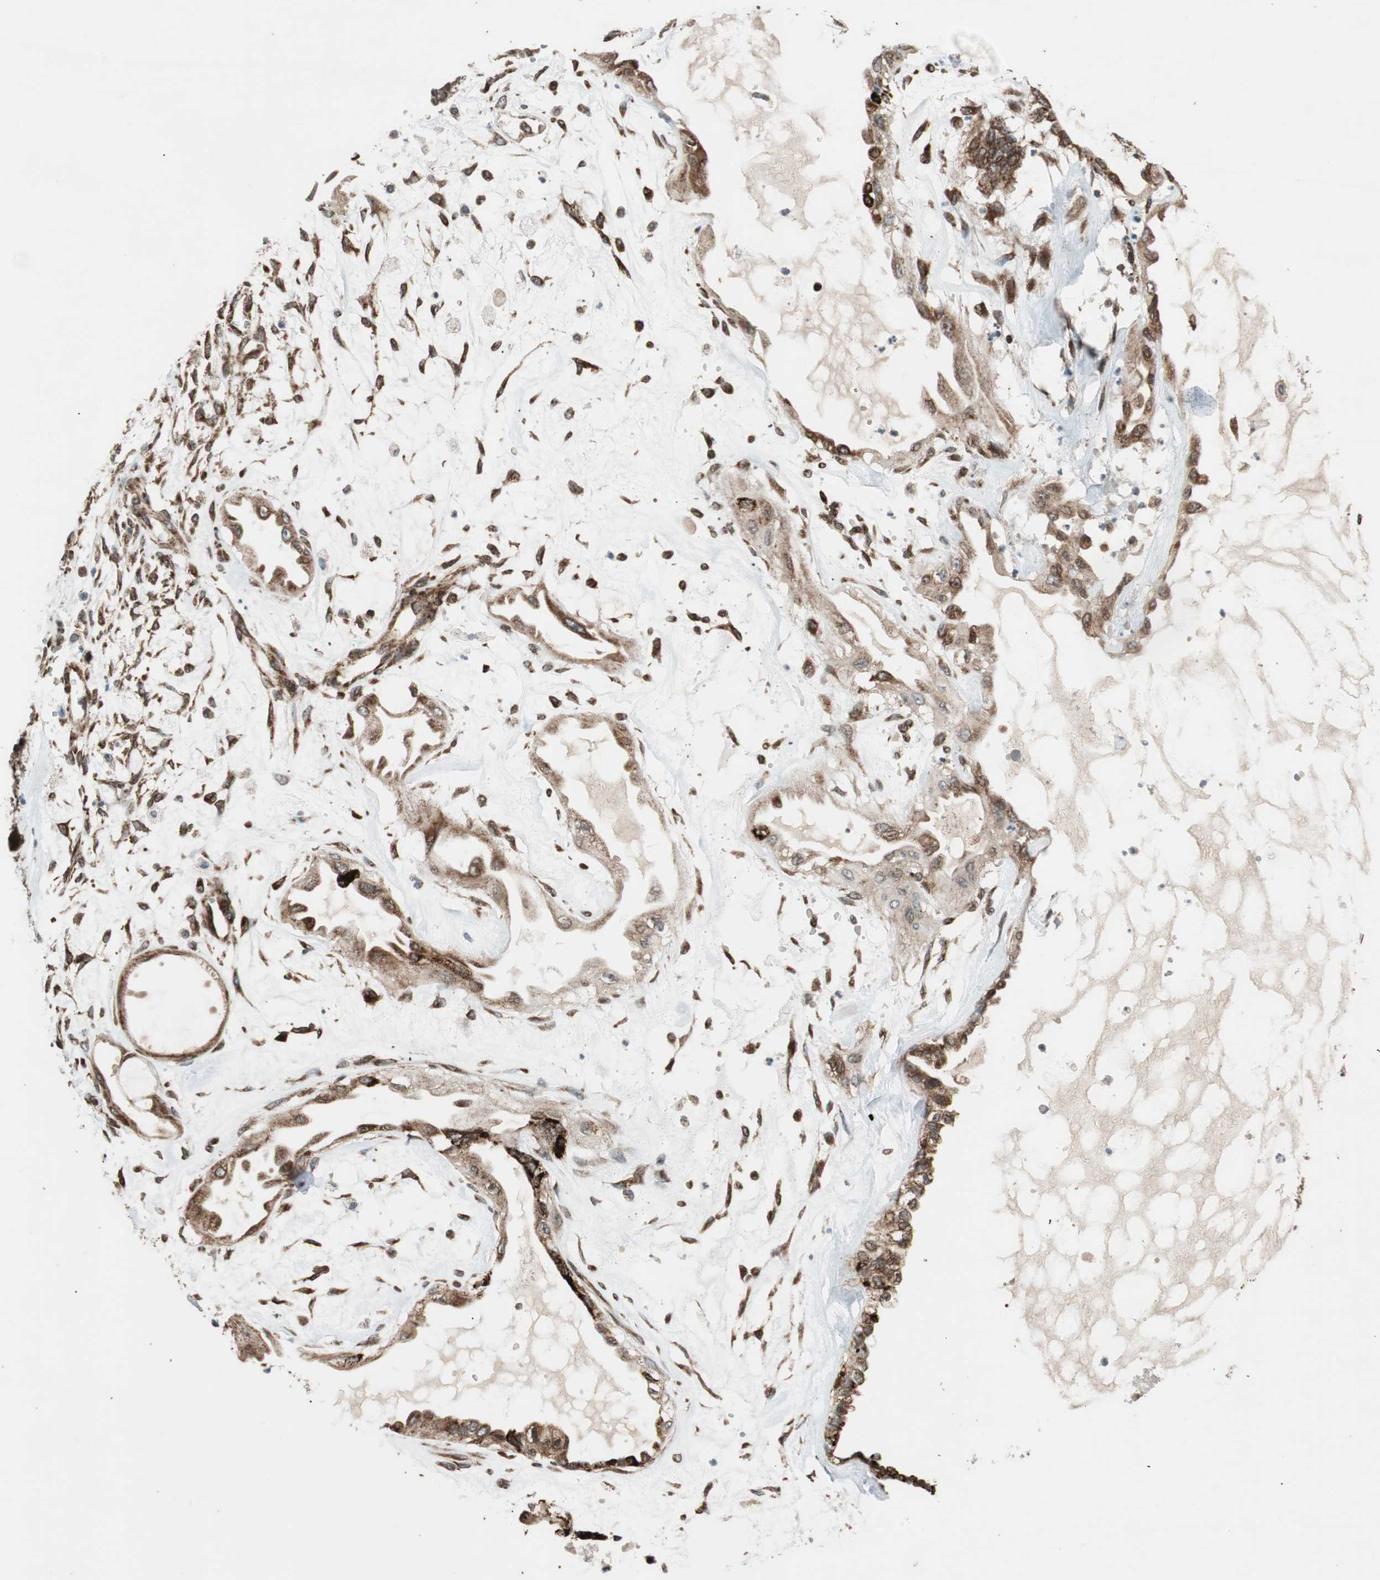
{"staining": {"intensity": "strong", "quantity": ">75%", "location": "cytoplasmic/membranous,nuclear"}, "tissue": "ovarian cancer", "cell_type": "Tumor cells", "image_type": "cancer", "snomed": [{"axis": "morphology", "description": "Carcinoma, NOS"}, {"axis": "morphology", "description": "Carcinoma, endometroid"}, {"axis": "topography", "description": "Ovary"}], "caption": "The image displays a brown stain indicating the presence of a protein in the cytoplasmic/membranous and nuclear of tumor cells in ovarian cancer (endometroid carcinoma).", "gene": "NUP62", "patient": {"sex": "female", "age": 50}}